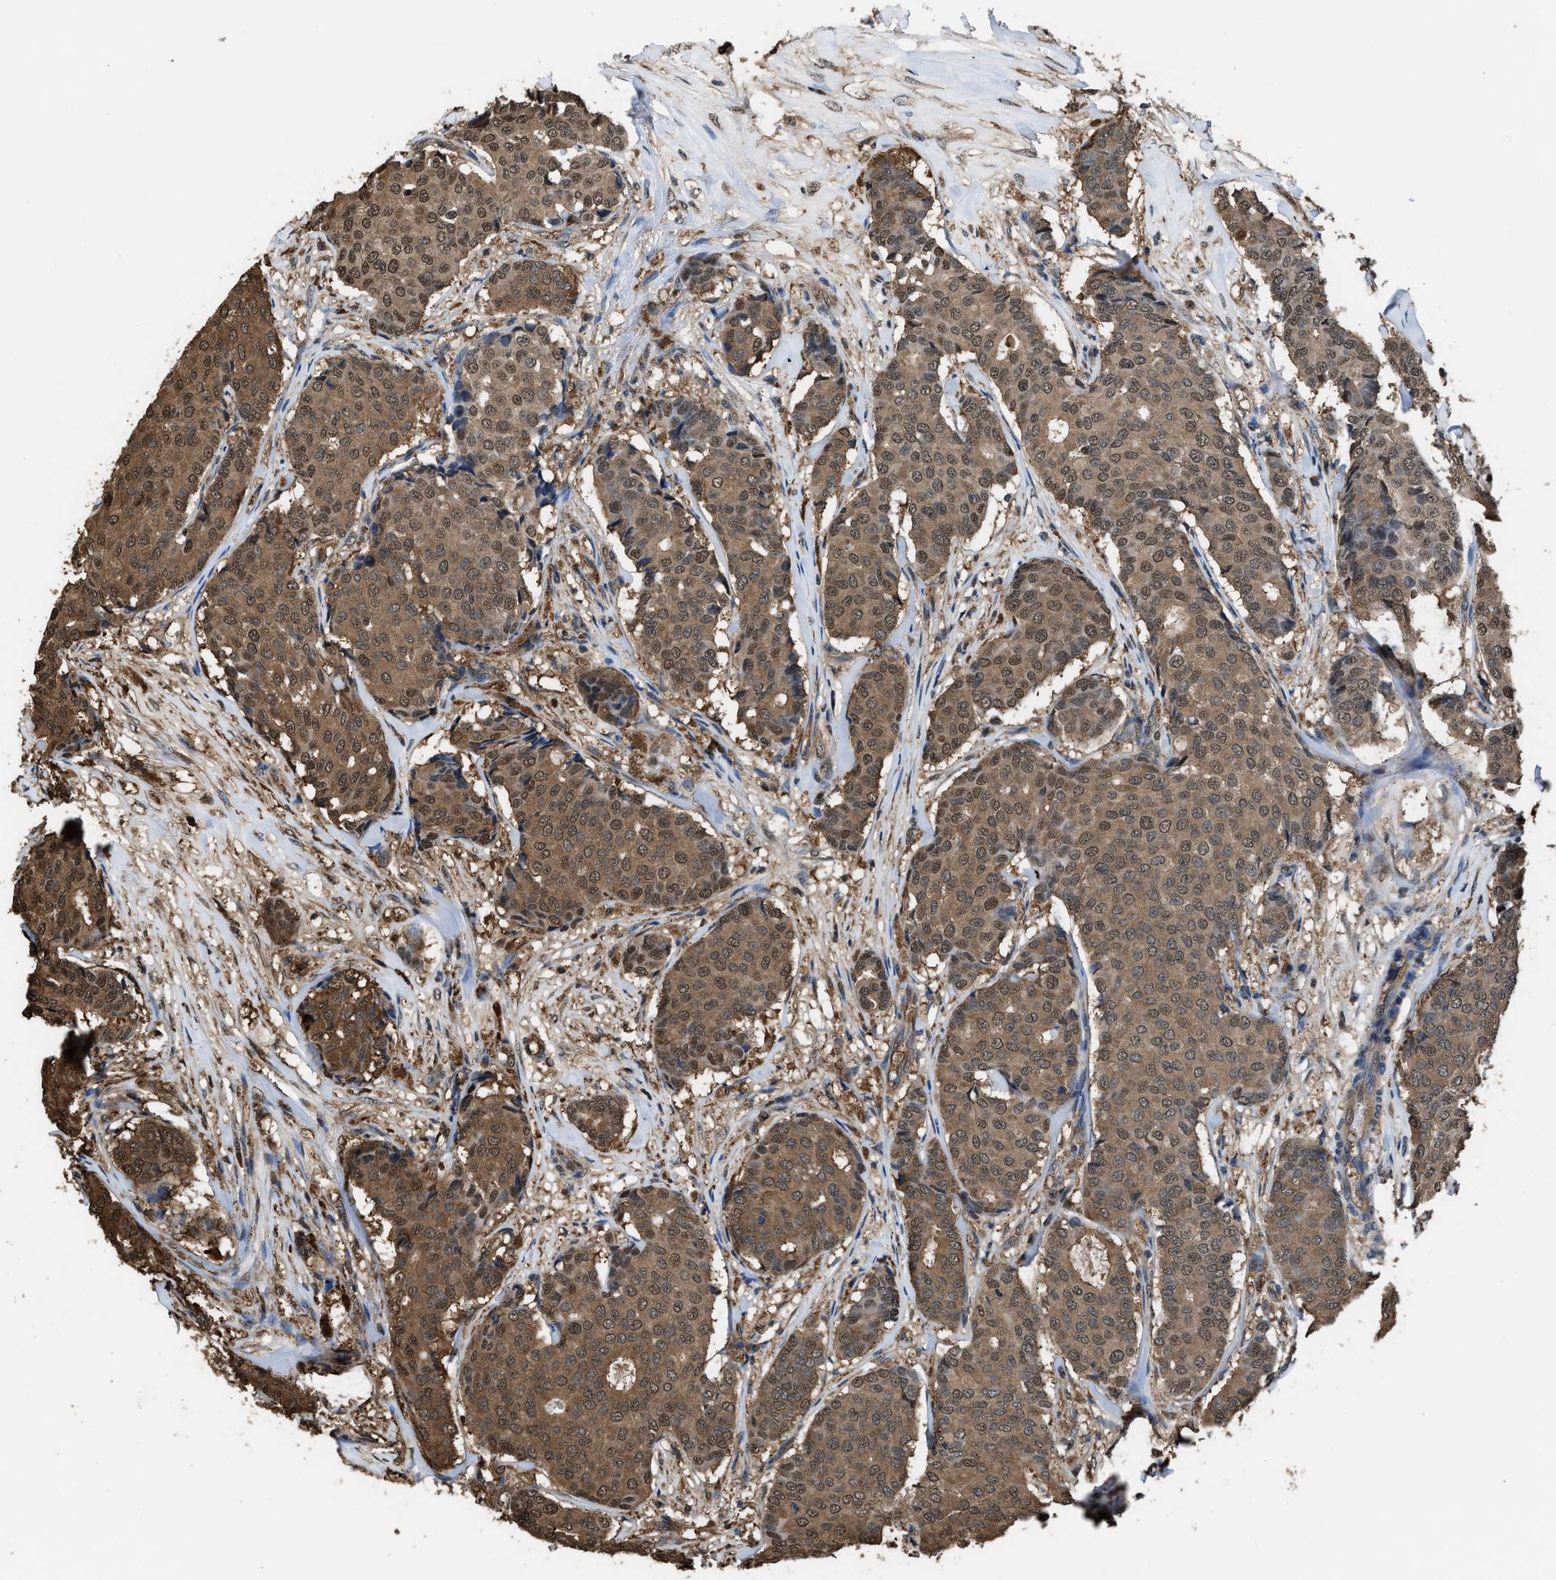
{"staining": {"intensity": "moderate", "quantity": ">75%", "location": "cytoplasmic/membranous,nuclear"}, "tissue": "breast cancer", "cell_type": "Tumor cells", "image_type": "cancer", "snomed": [{"axis": "morphology", "description": "Duct carcinoma"}, {"axis": "topography", "description": "Breast"}], "caption": "This histopathology image exhibits immunohistochemistry (IHC) staining of human breast cancer (infiltrating ductal carcinoma), with medium moderate cytoplasmic/membranous and nuclear expression in about >75% of tumor cells.", "gene": "FNTA", "patient": {"sex": "female", "age": 75}}